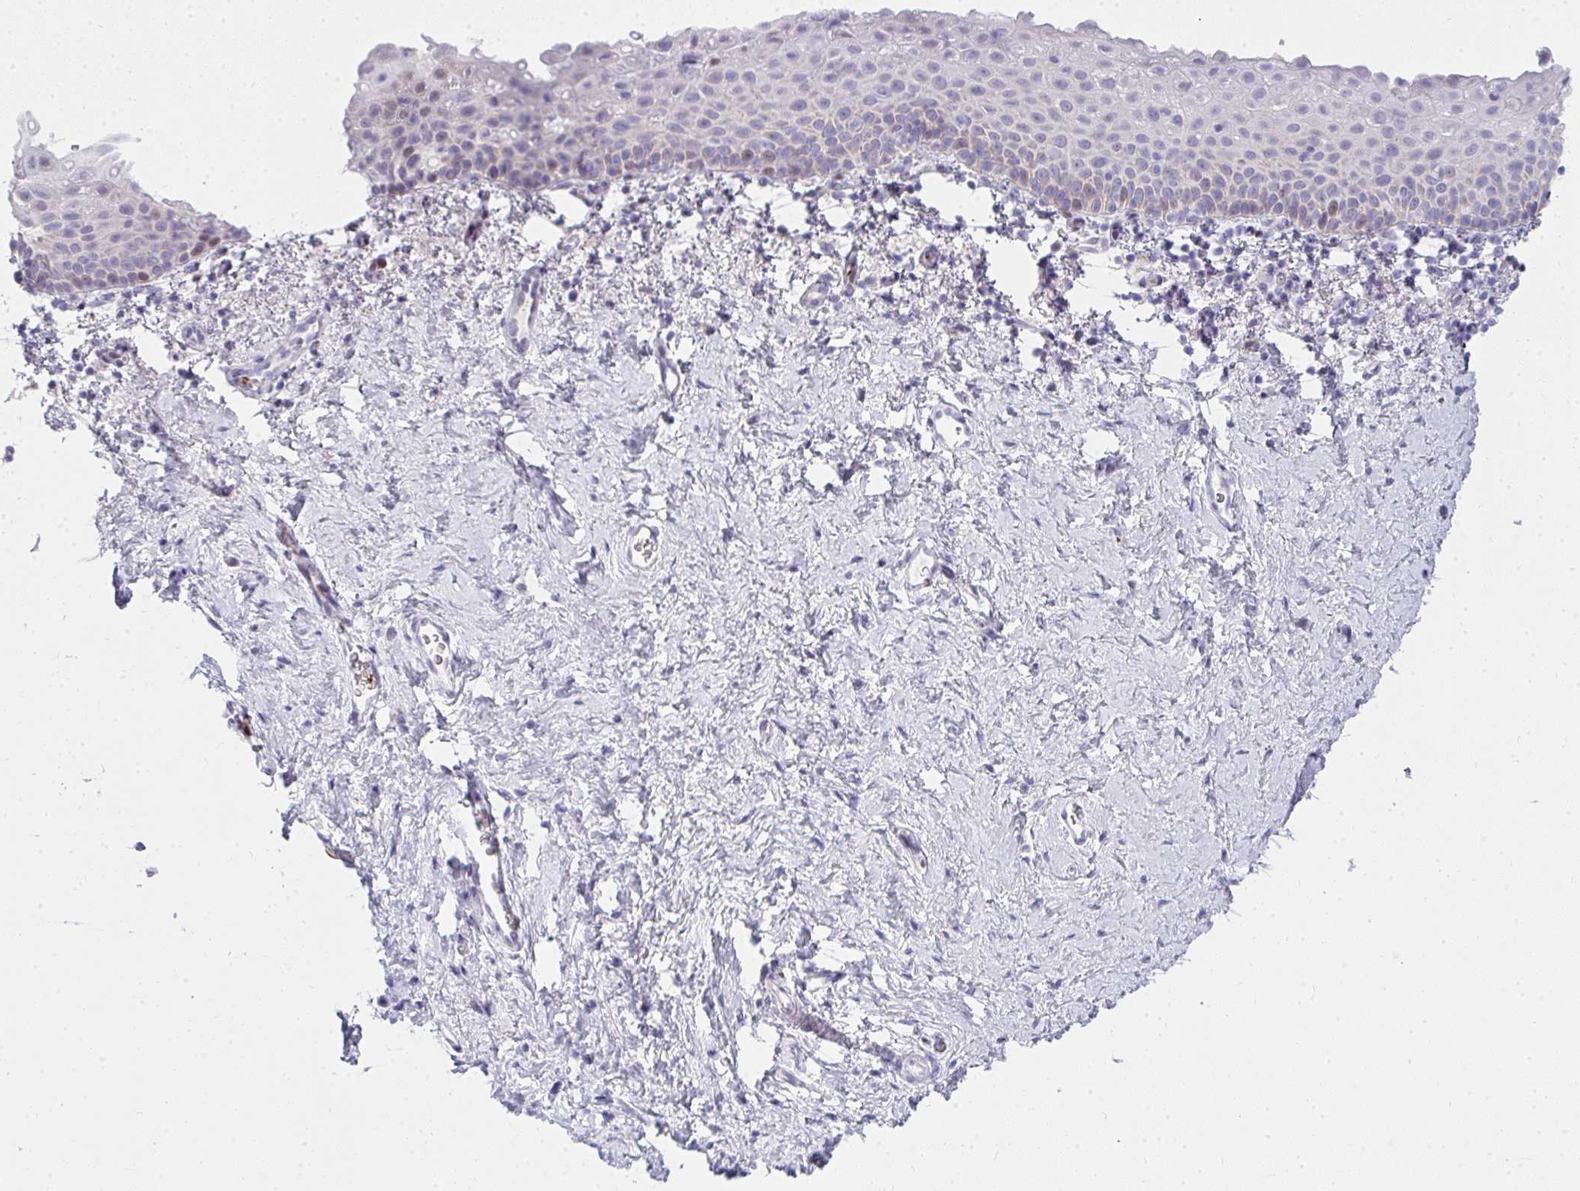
{"staining": {"intensity": "negative", "quantity": "none", "location": "none"}, "tissue": "vagina", "cell_type": "Squamous epithelial cells", "image_type": "normal", "snomed": [{"axis": "morphology", "description": "Normal tissue, NOS"}, {"axis": "topography", "description": "Vagina"}], "caption": "This is an IHC histopathology image of benign human vagina. There is no expression in squamous epithelial cells.", "gene": "ZNF182", "patient": {"sex": "female", "age": 61}}